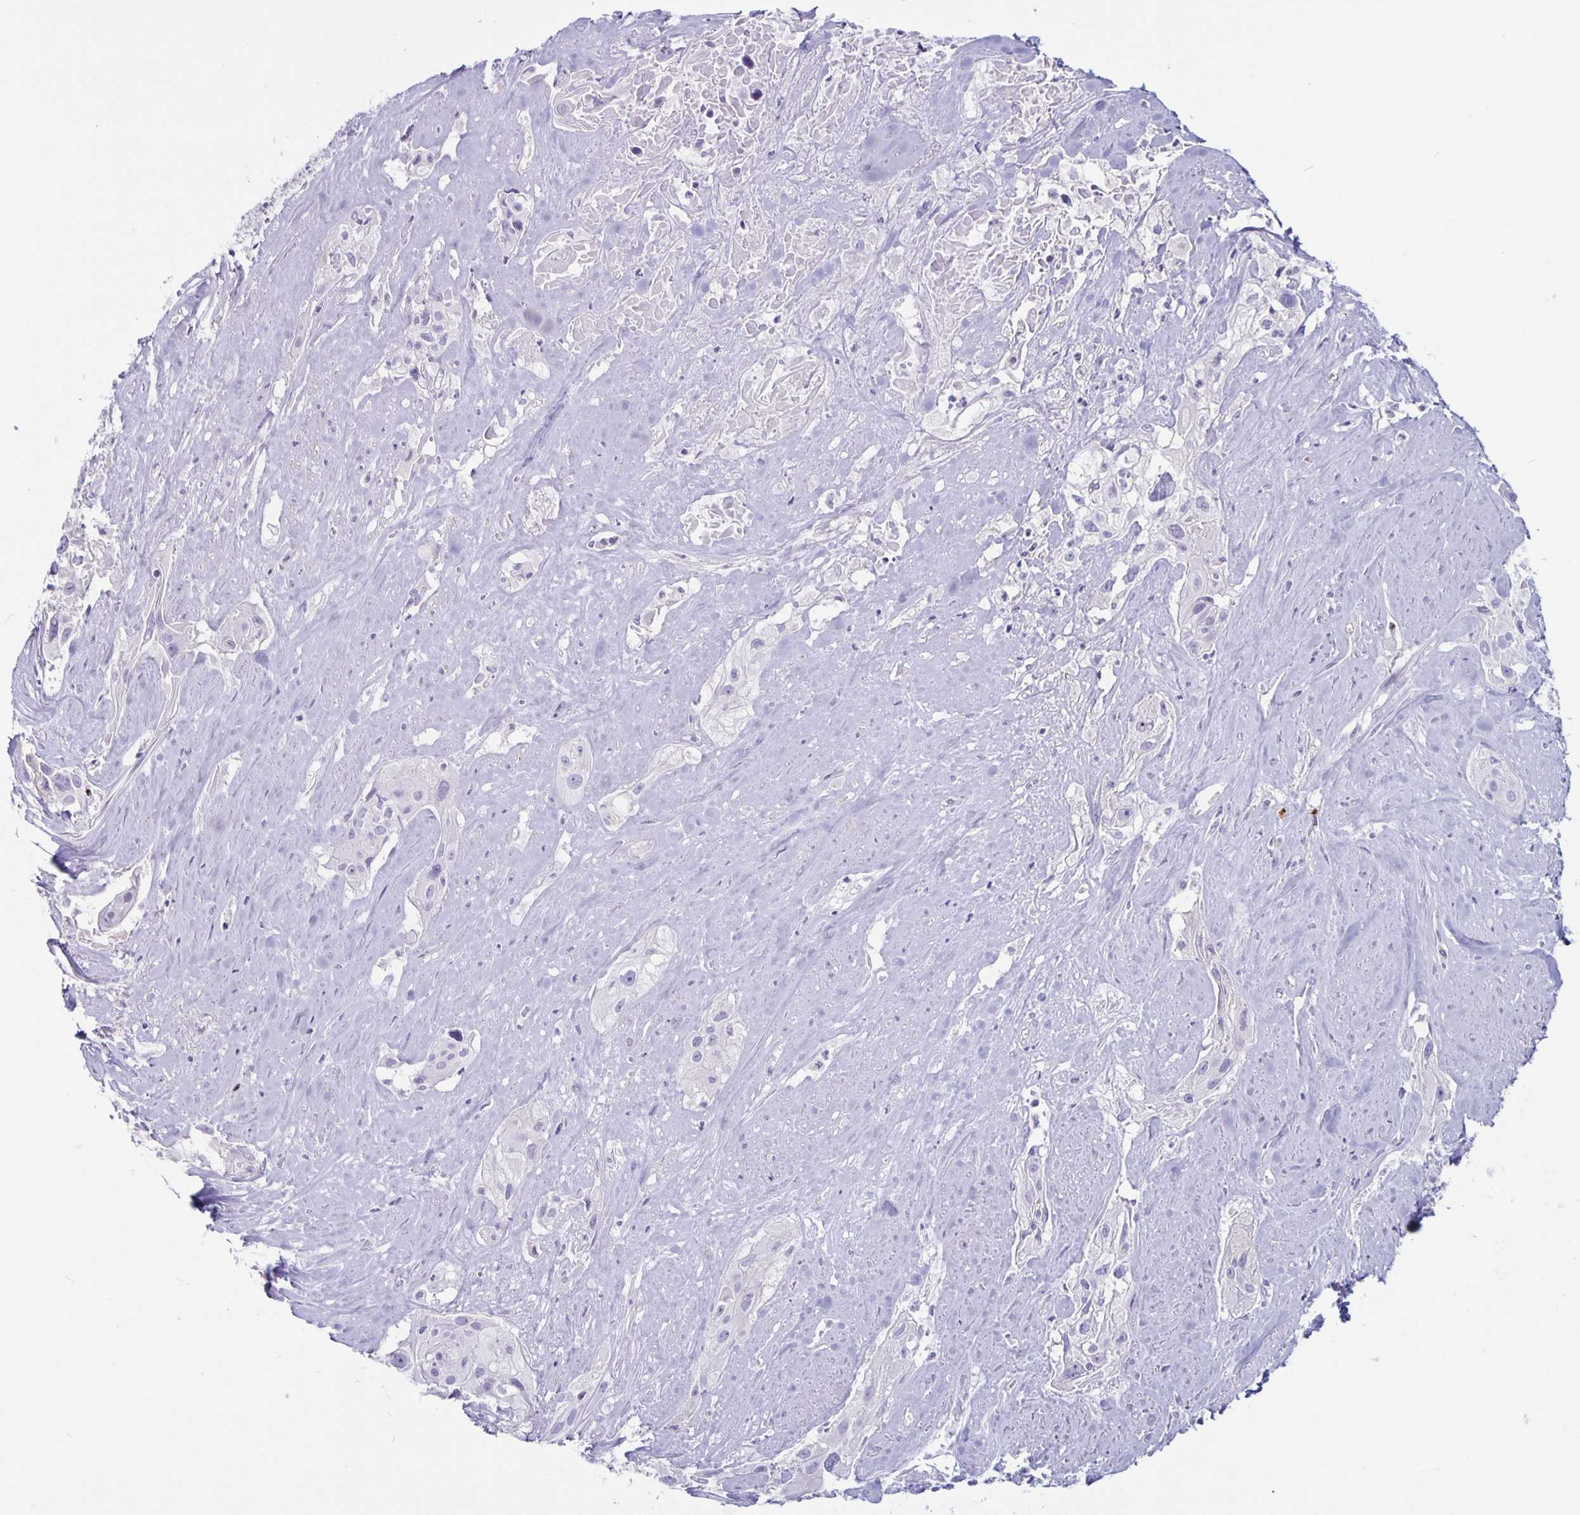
{"staining": {"intensity": "negative", "quantity": "none", "location": "none"}, "tissue": "cervical cancer", "cell_type": "Tumor cells", "image_type": "cancer", "snomed": [{"axis": "morphology", "description": "Squamous cell carcinoma, NOS"}, {"axis": "topography", "description": "Cervix"}], "caption": "DAB immunohistochemical staining of human cervical squamous cell carcinoma displays no significant staining in tumor cells.", "gene": "GZMK", "patient": {"sex": "female", "age": 49}}